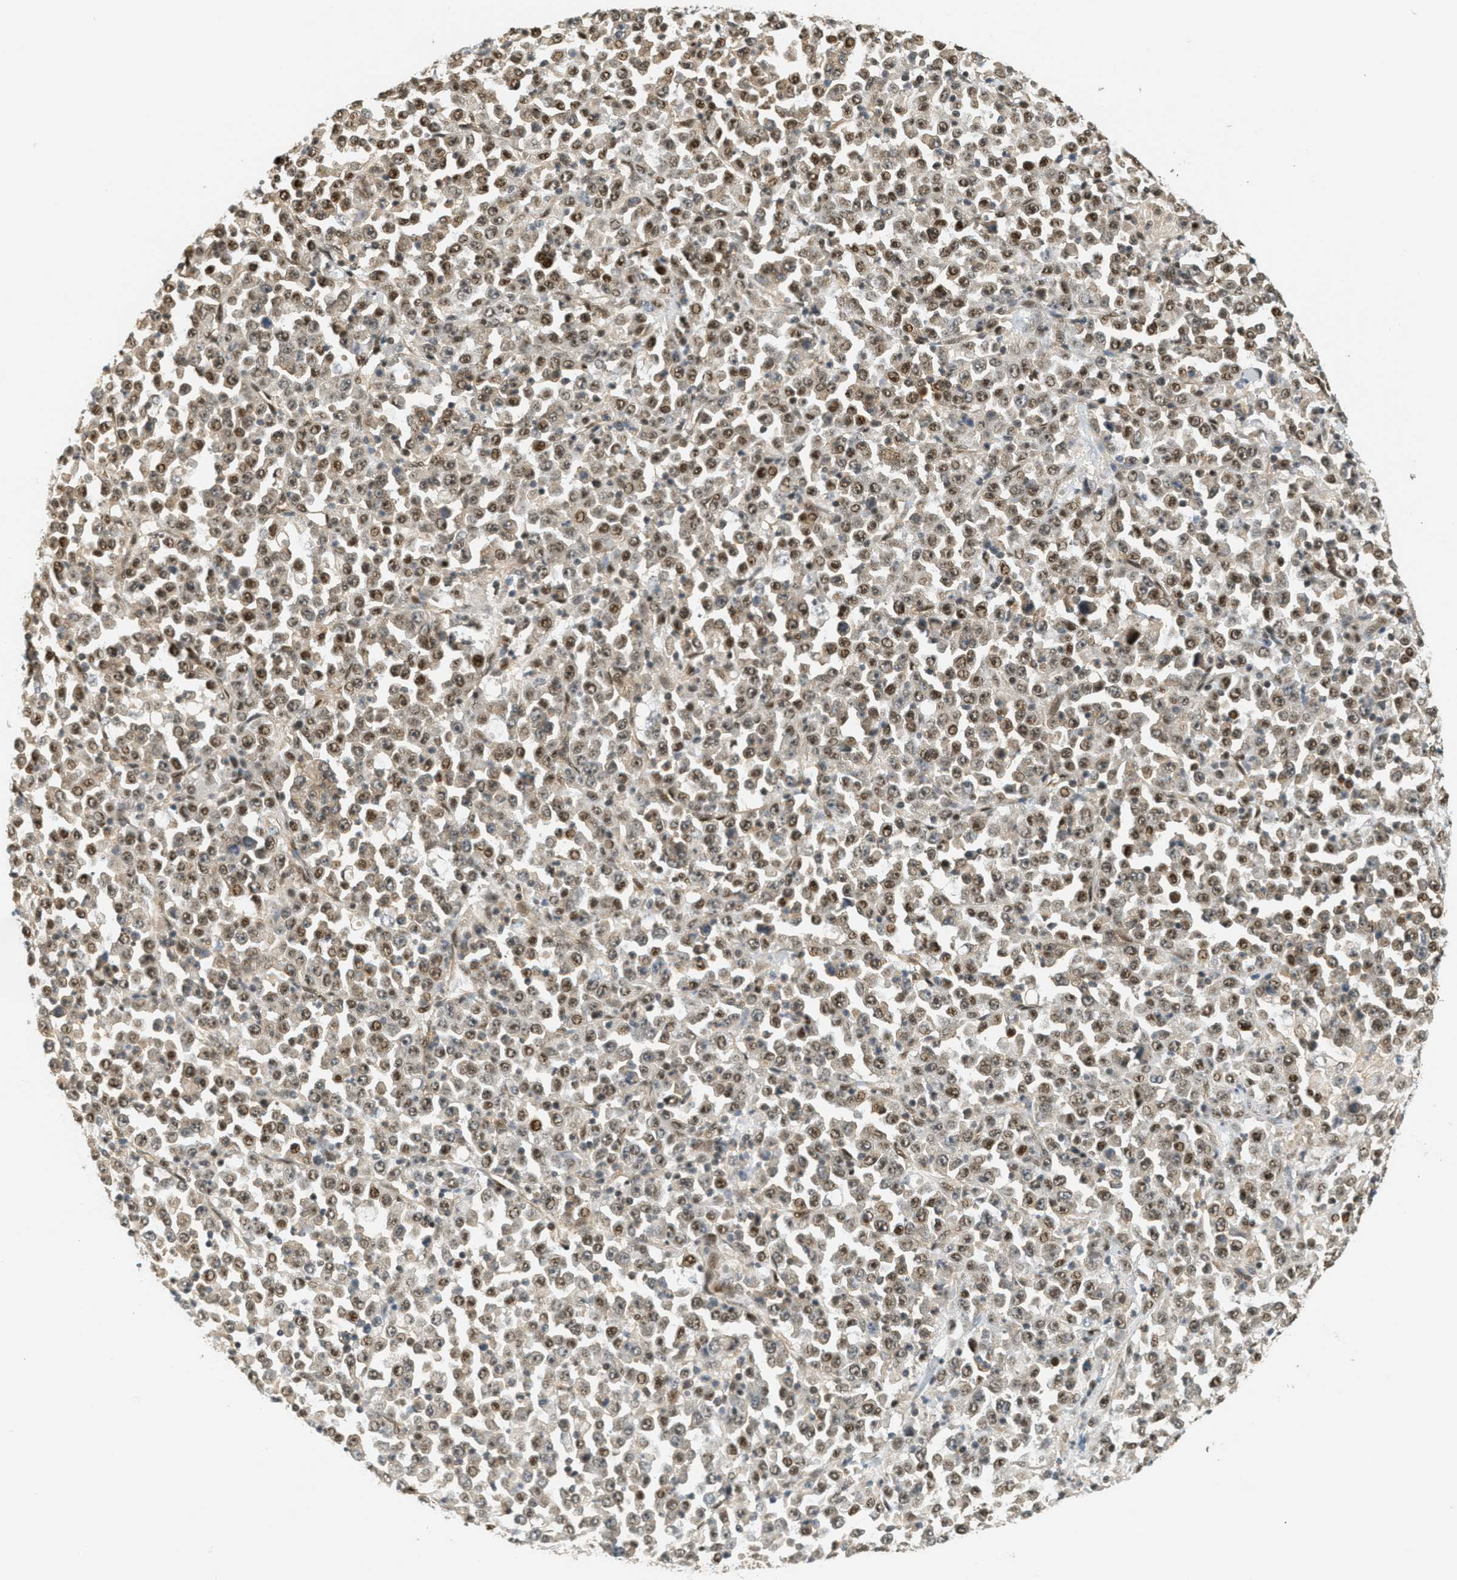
{"staining": {"intensity": "moderate", "quantity": ">75%", "location": "nuclear"}, "tissue": "stomach cancer", "cell_type": "Tumor cells", "image_type": "cancer", "snomed": [{"axis": "morphology", "description": "Normal tissue, NOS"}, {"axis": "morphology", "description": "Adenocarcinoma, NOS"}, {"axis": "topography", "description": "Stomach, upper"}, {"axis": "topography", "description": "Stomach"}], "caption": "A brown stain shows moderate nuclear expression of a protein in stomach cancer tumor cells.", "gene": "FOXM1", "patient": {"sex": "male", "age": 59}}